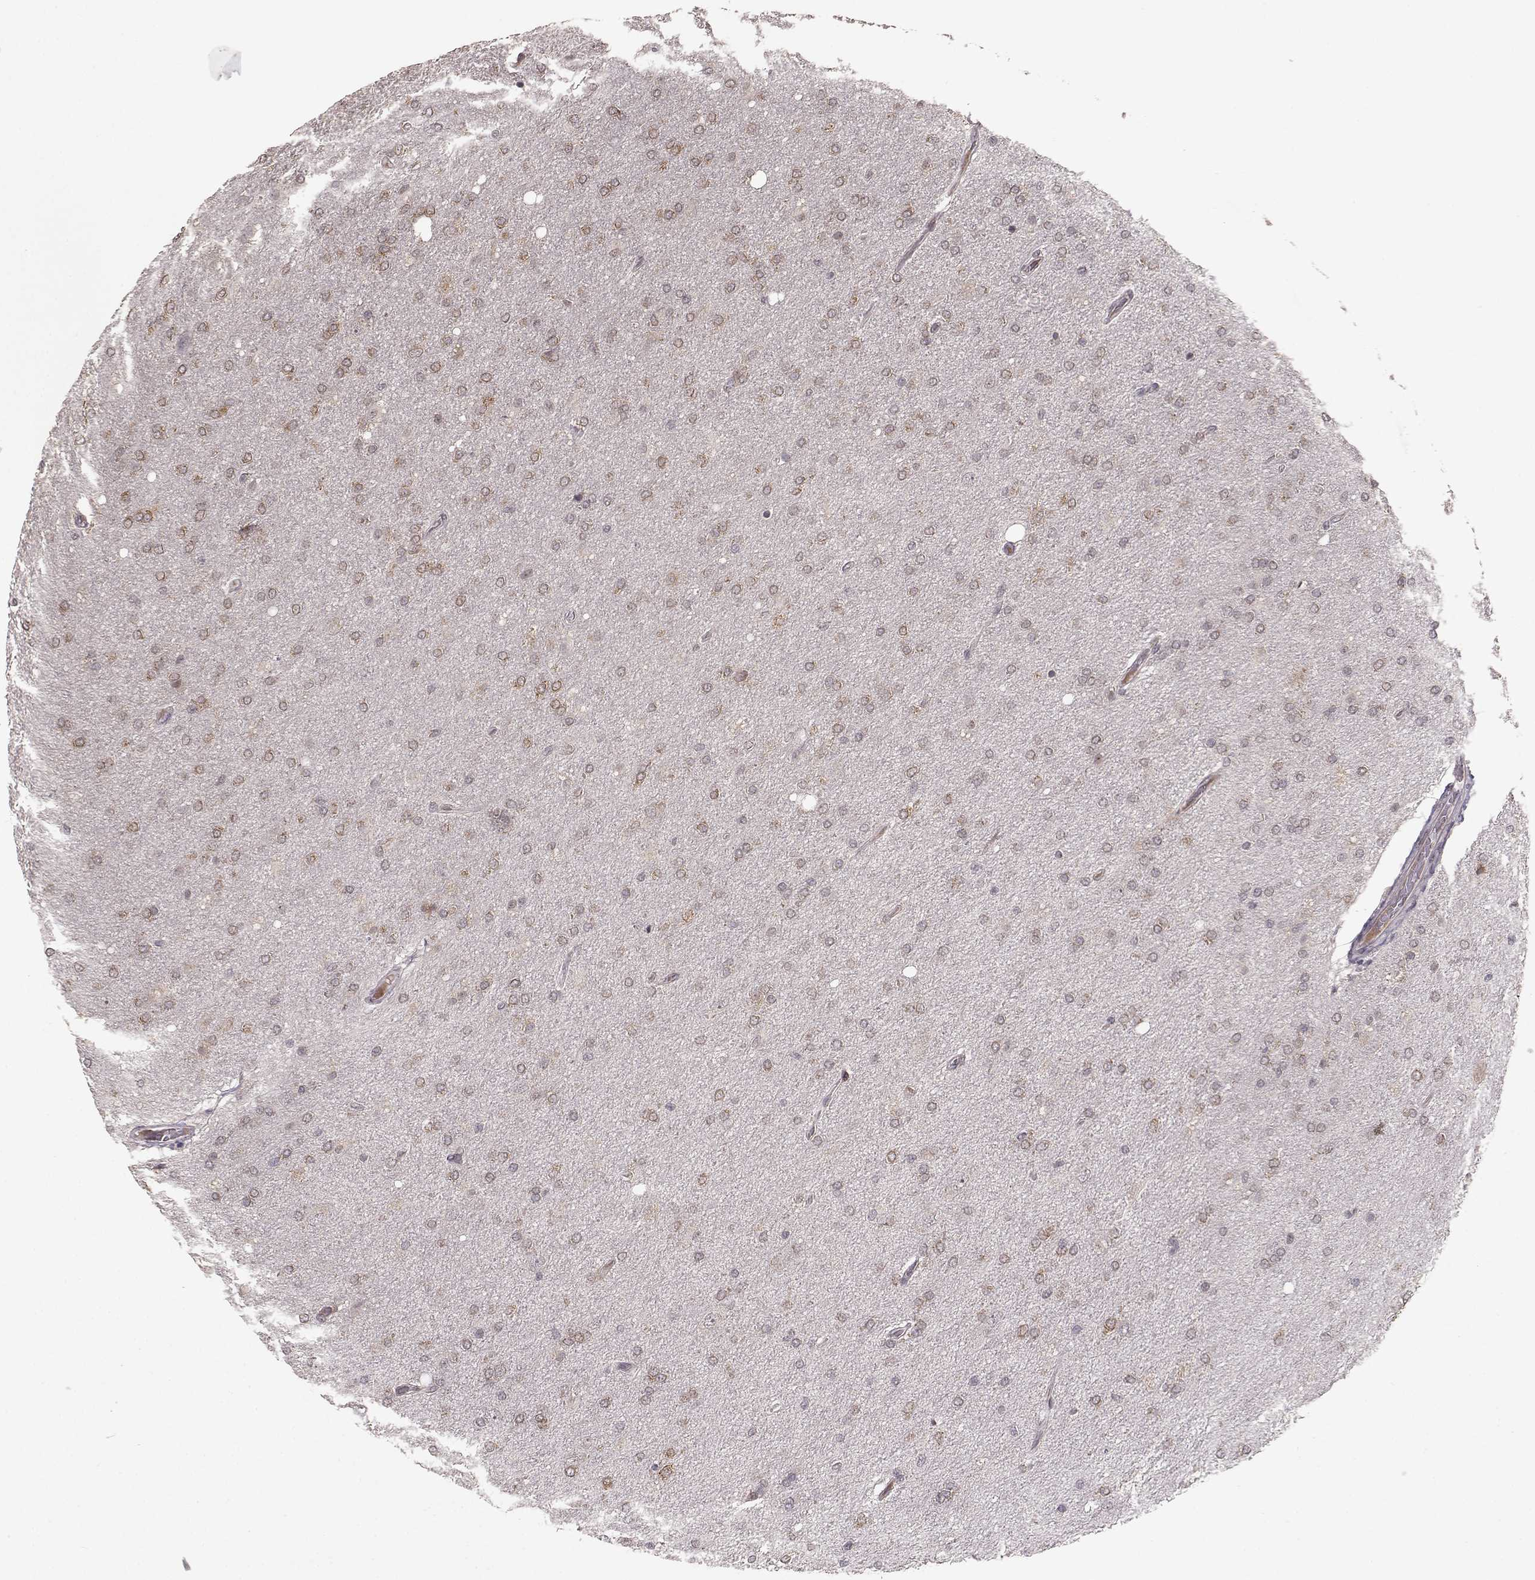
{"staining": {"intensity": "weak", "quantity": ">75%", "location": "cytoplasmic/membranous"}, "tissue": "glioma", "cell_type": "Tumor cells", "image_type": "cancer", "snomed": [{"axis": "morphology", "description": "Glioma, malignant, High grade"}, {"axis": "topography", "description": "Cerebral cortex"}], "caption": "A micrograph of glioma stained for a protein demonstrates weak cytoplasmic/membranous brown staining in tumor cells. (IHC, brightfield microscopy, high magnification).", "gene": "ELOVL5", "patient": {"sex": "male", "age": 70}}